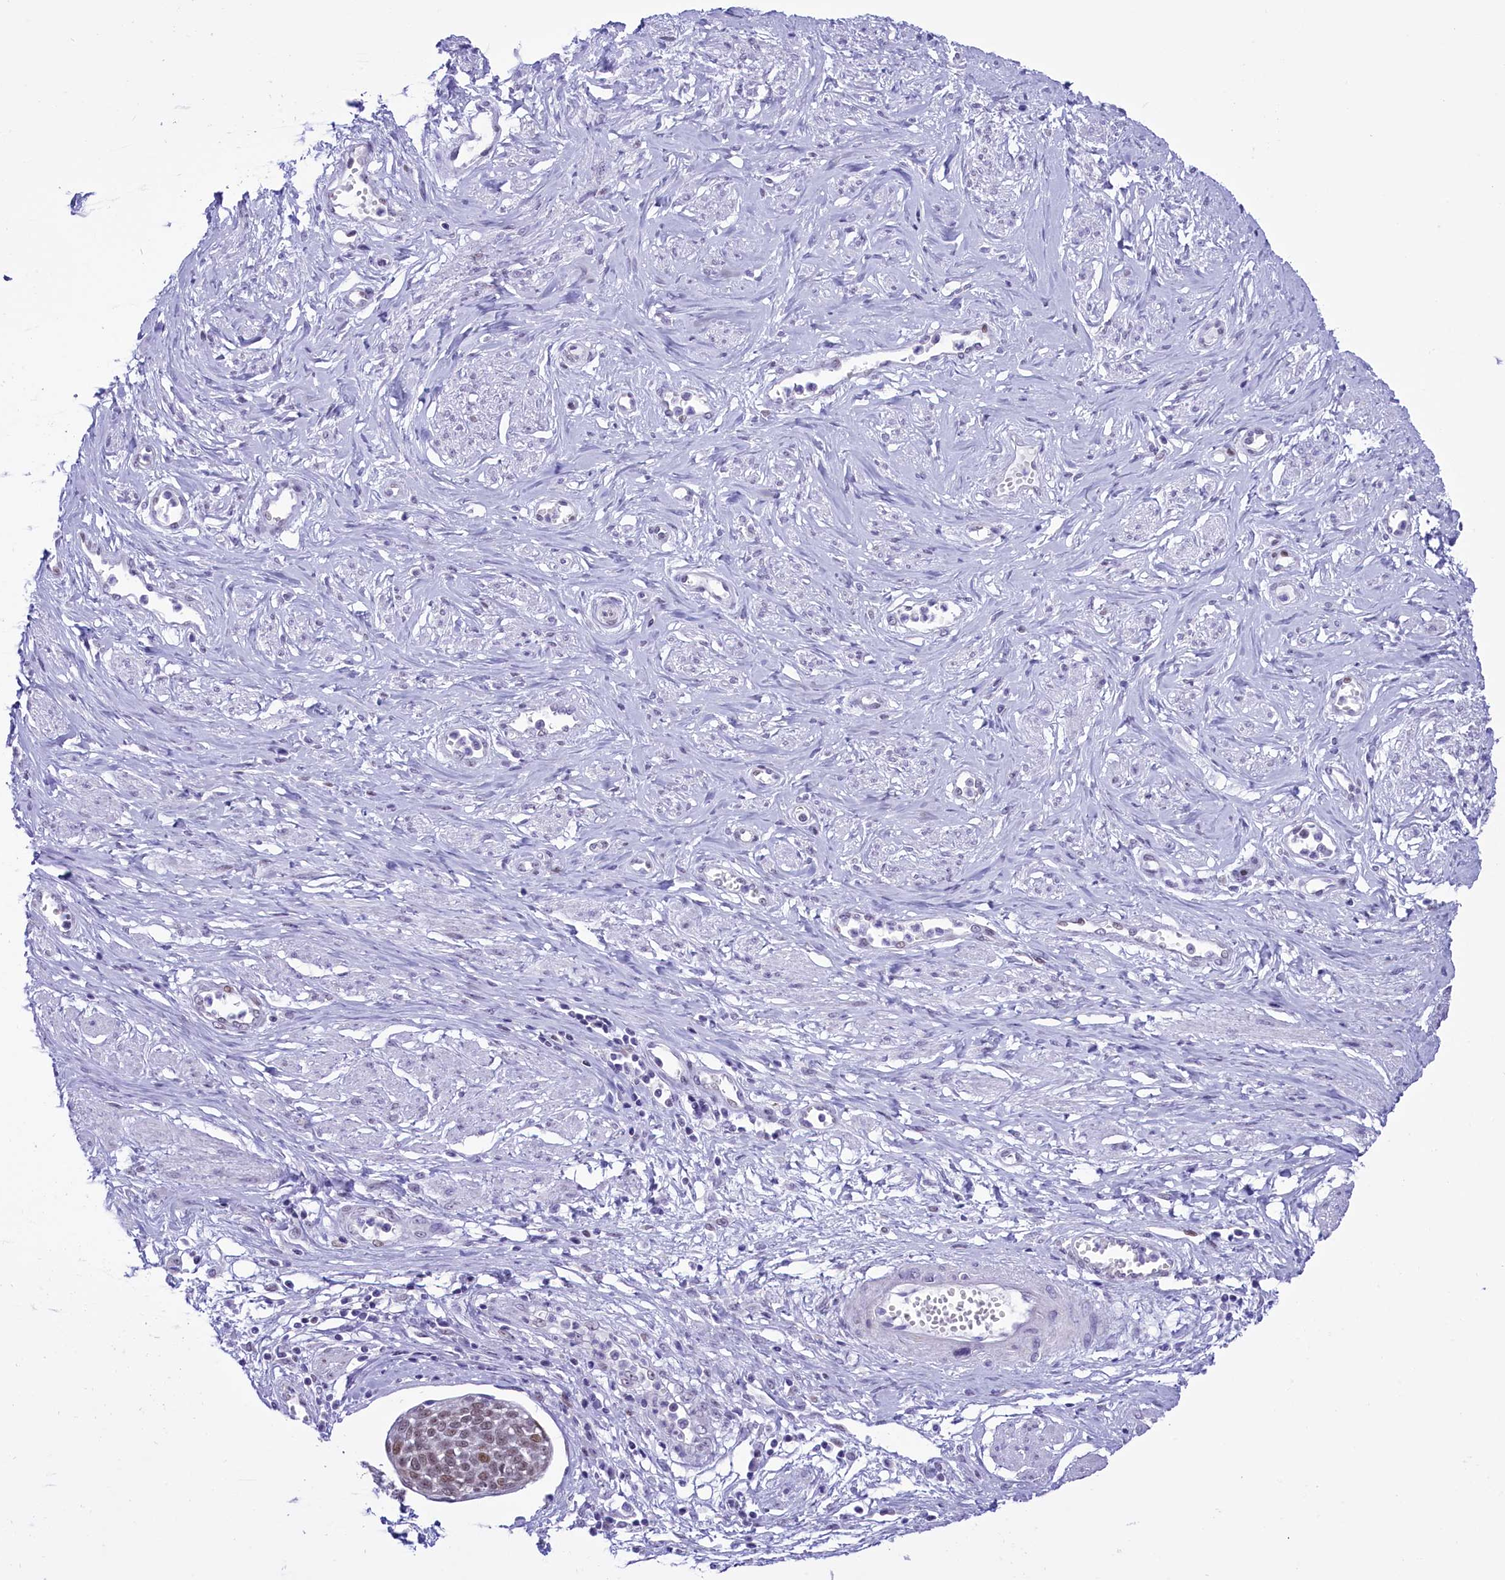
{"staining": {"intensity": "weak", "quantity": "<25%", "location": "nuclear"}, "tissue": "cervical cancer", "cell_type": "Tumor cells", "image_type": "cancer", "snomed": [{"axis": "morphology", "description": "Squamous cell carcinoma, NOS"}, {"axis": "topography", "description": "Cervix"}], "caption": "High power microscopy histopathology image of an IHC photomicrograph of cervical squamous cell carcinoma, revealing no significant expression in tumor cells.", "gene": "RPS6KB1", "patient": {"sex": "female", "age": 34}}